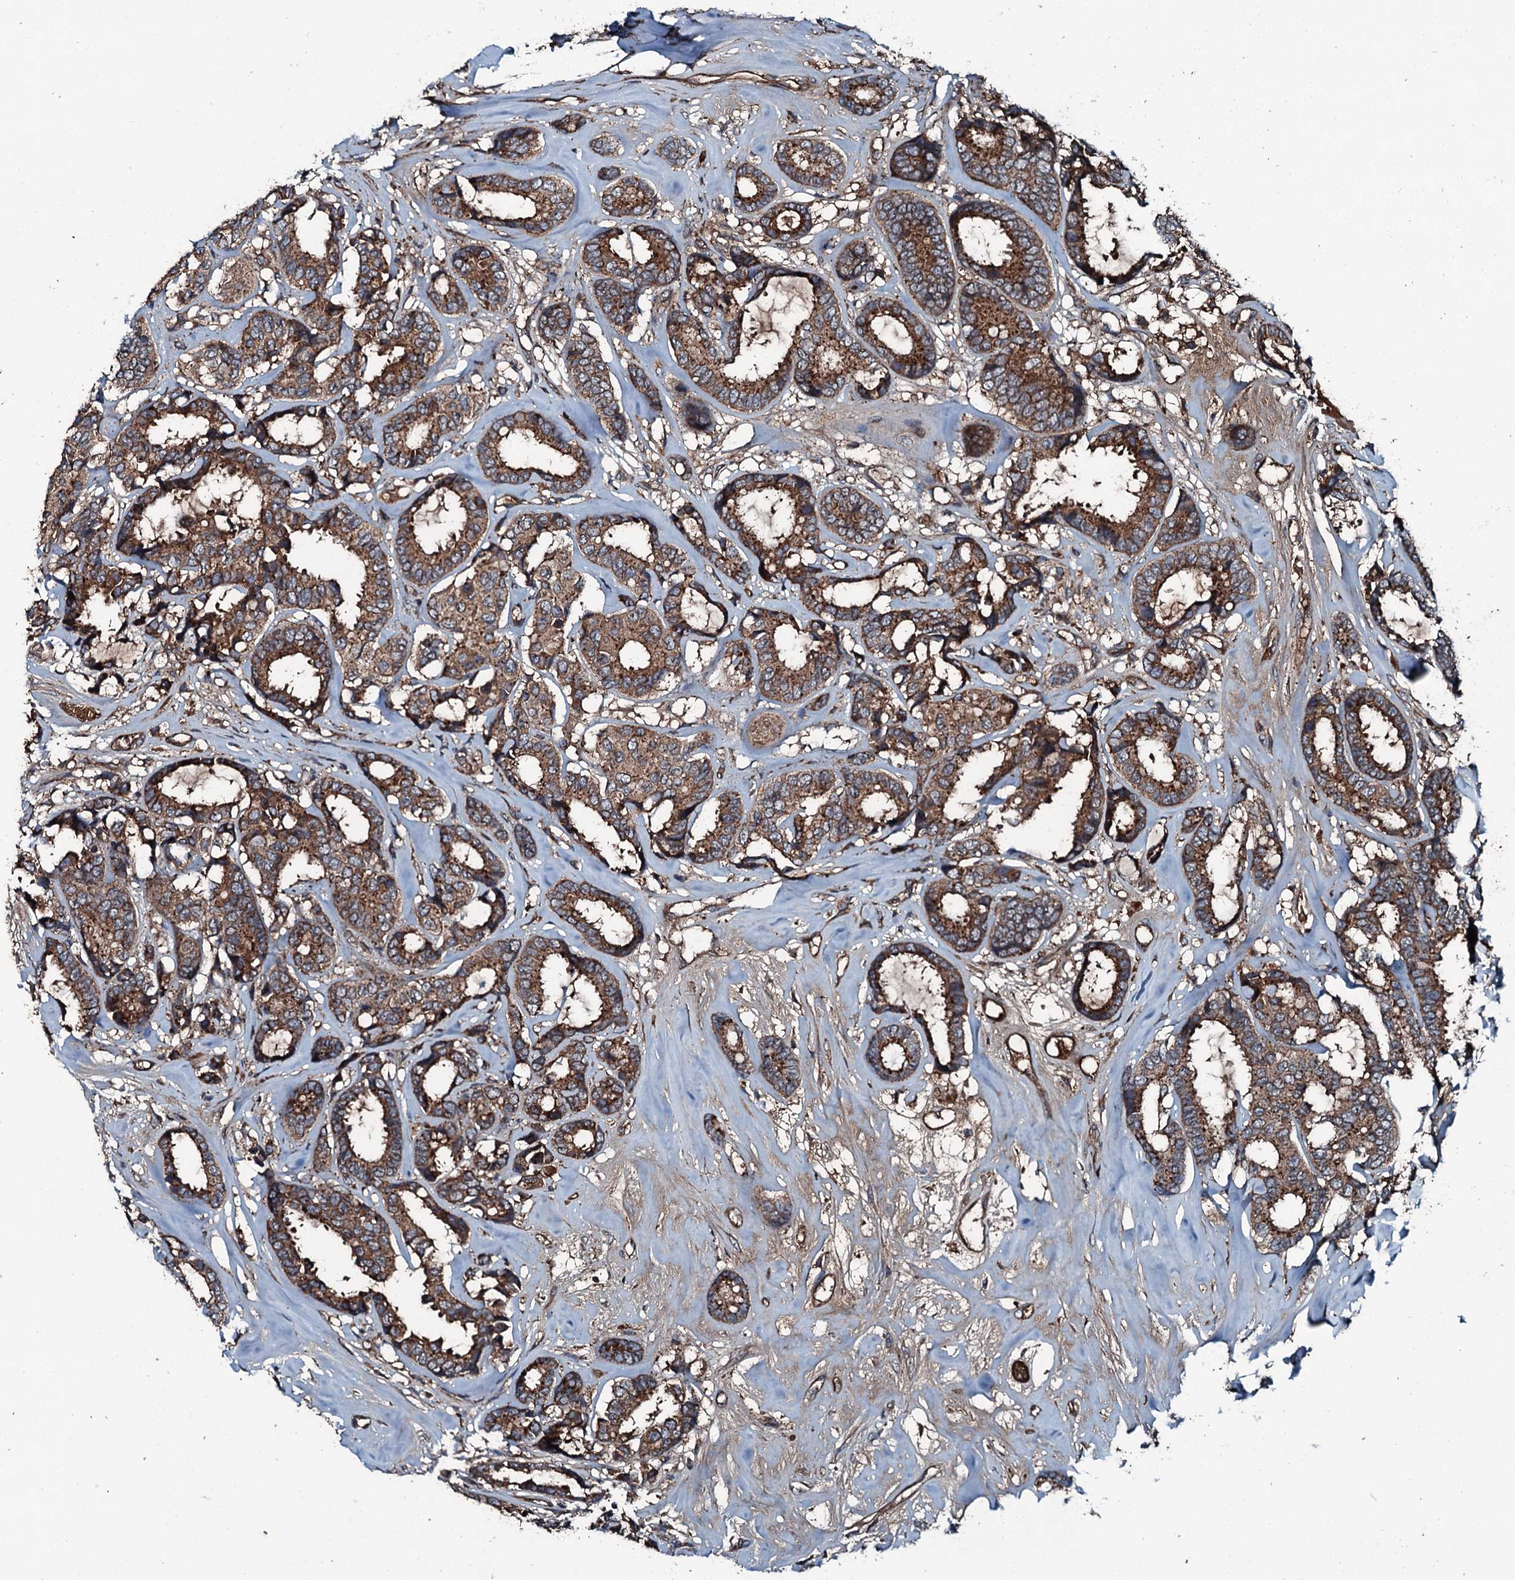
{"staining": {"intensity": "moderate", "quantity": ">75%", "location": "cytoplasmic/membranous"}, "tissue": "breast cancer", "cell_type": "Tumor cells", "image_type": "cancer", "snomed": [{"axis": "morphology", "description": "Duct carcinoma"}, {"axis": "topography", "description": "Breast"}], "caption": "High-power microscopy captured an IHC photomicrograph of infiltrating ductal carcinoma (breast), revealing moderate cytoplasmic/membranous positivity in about >75% of tumor cells.", "gene": "TRIM7", "patient": {"sex": "female", "age": 87}}